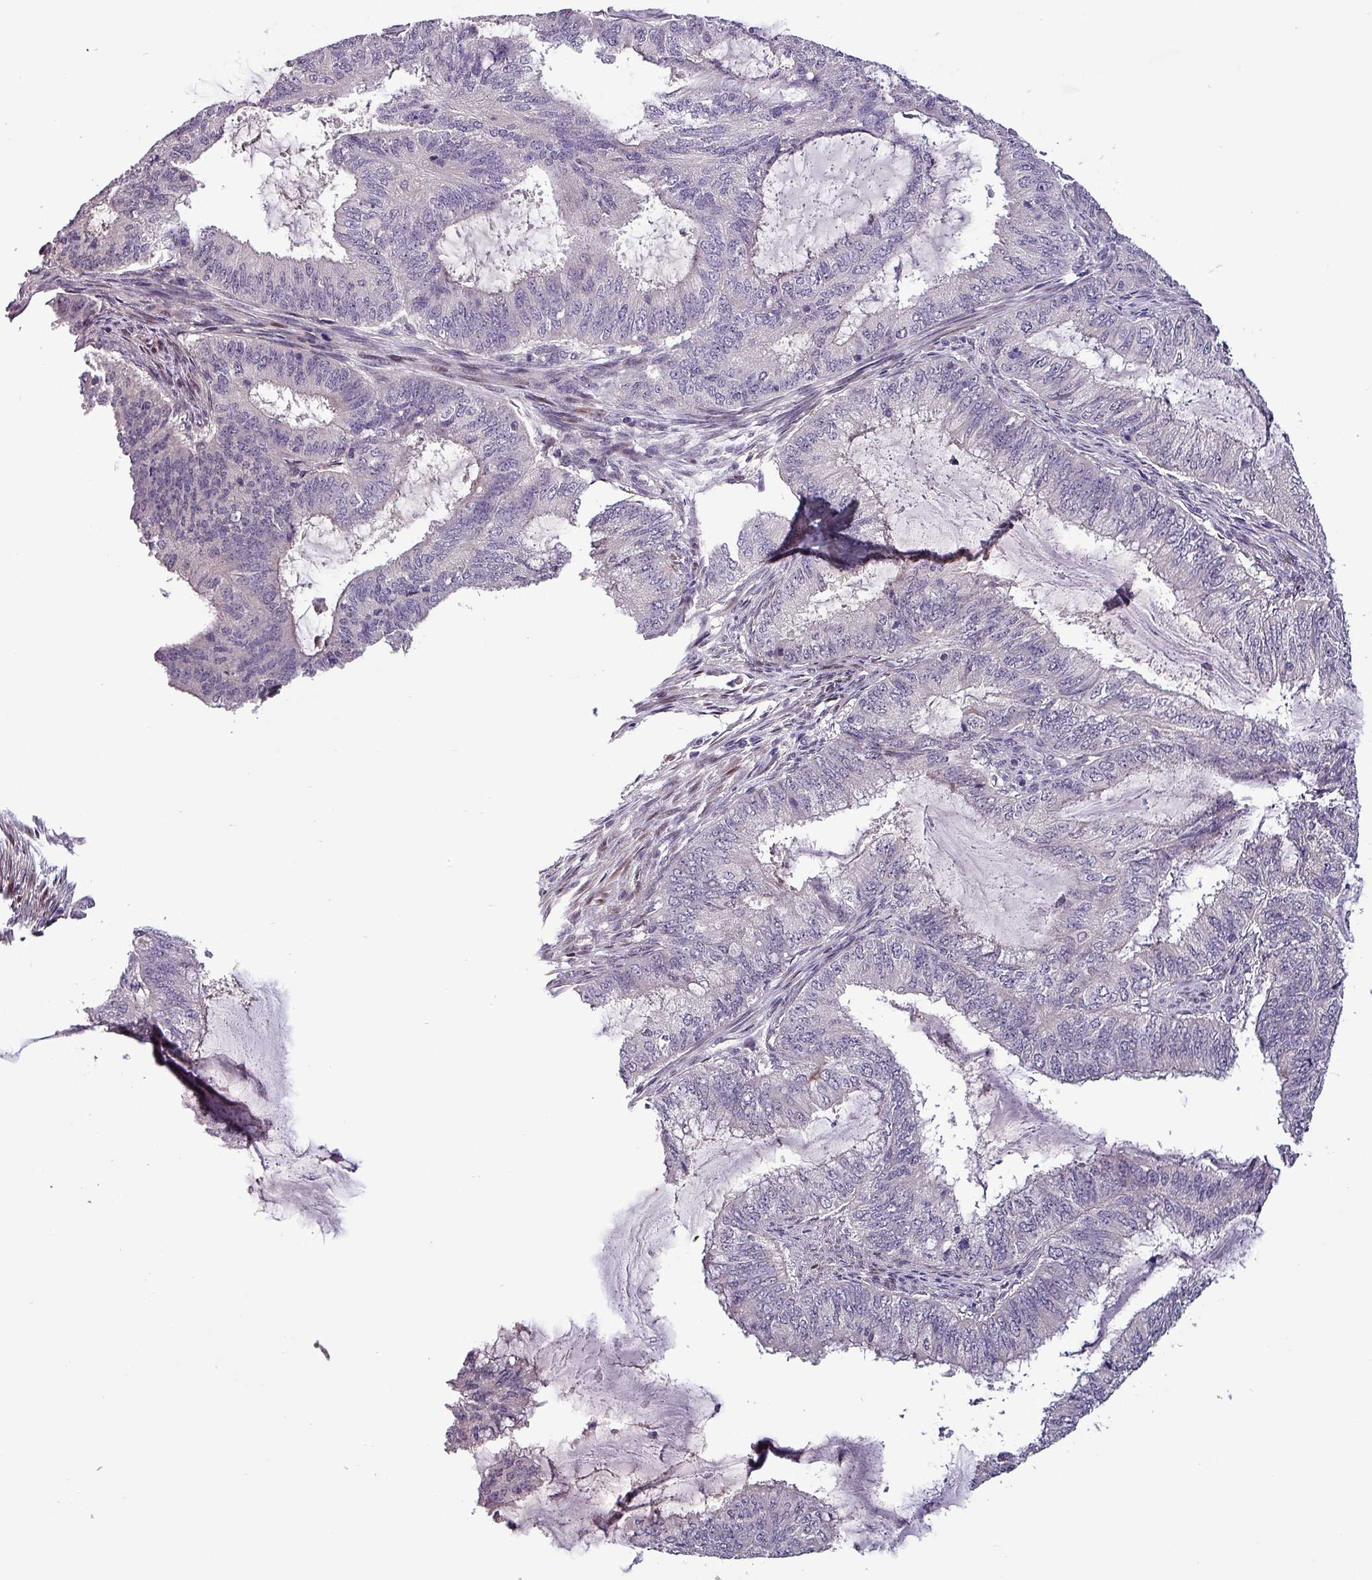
{"staining": {"intensity": "negative", "quantity": "none", "location": "none"}, "tissue": "endometrial cancer", "cell_type": "Tumor cells", "image_type": "cancer", "snomed": [{"axis": "morphology", "description": "Adenocarcinoma, NOS"}, {"axis": "topography", "description": "Endometrium"}], "caption": "Histopathology image shows no significant protein positivity in tumor cells of adenocarcinoma (endometrial). Nuclei are stained in blue.", "gene": "GRAPL", "patient": {"sex": "female", "age": 51}}